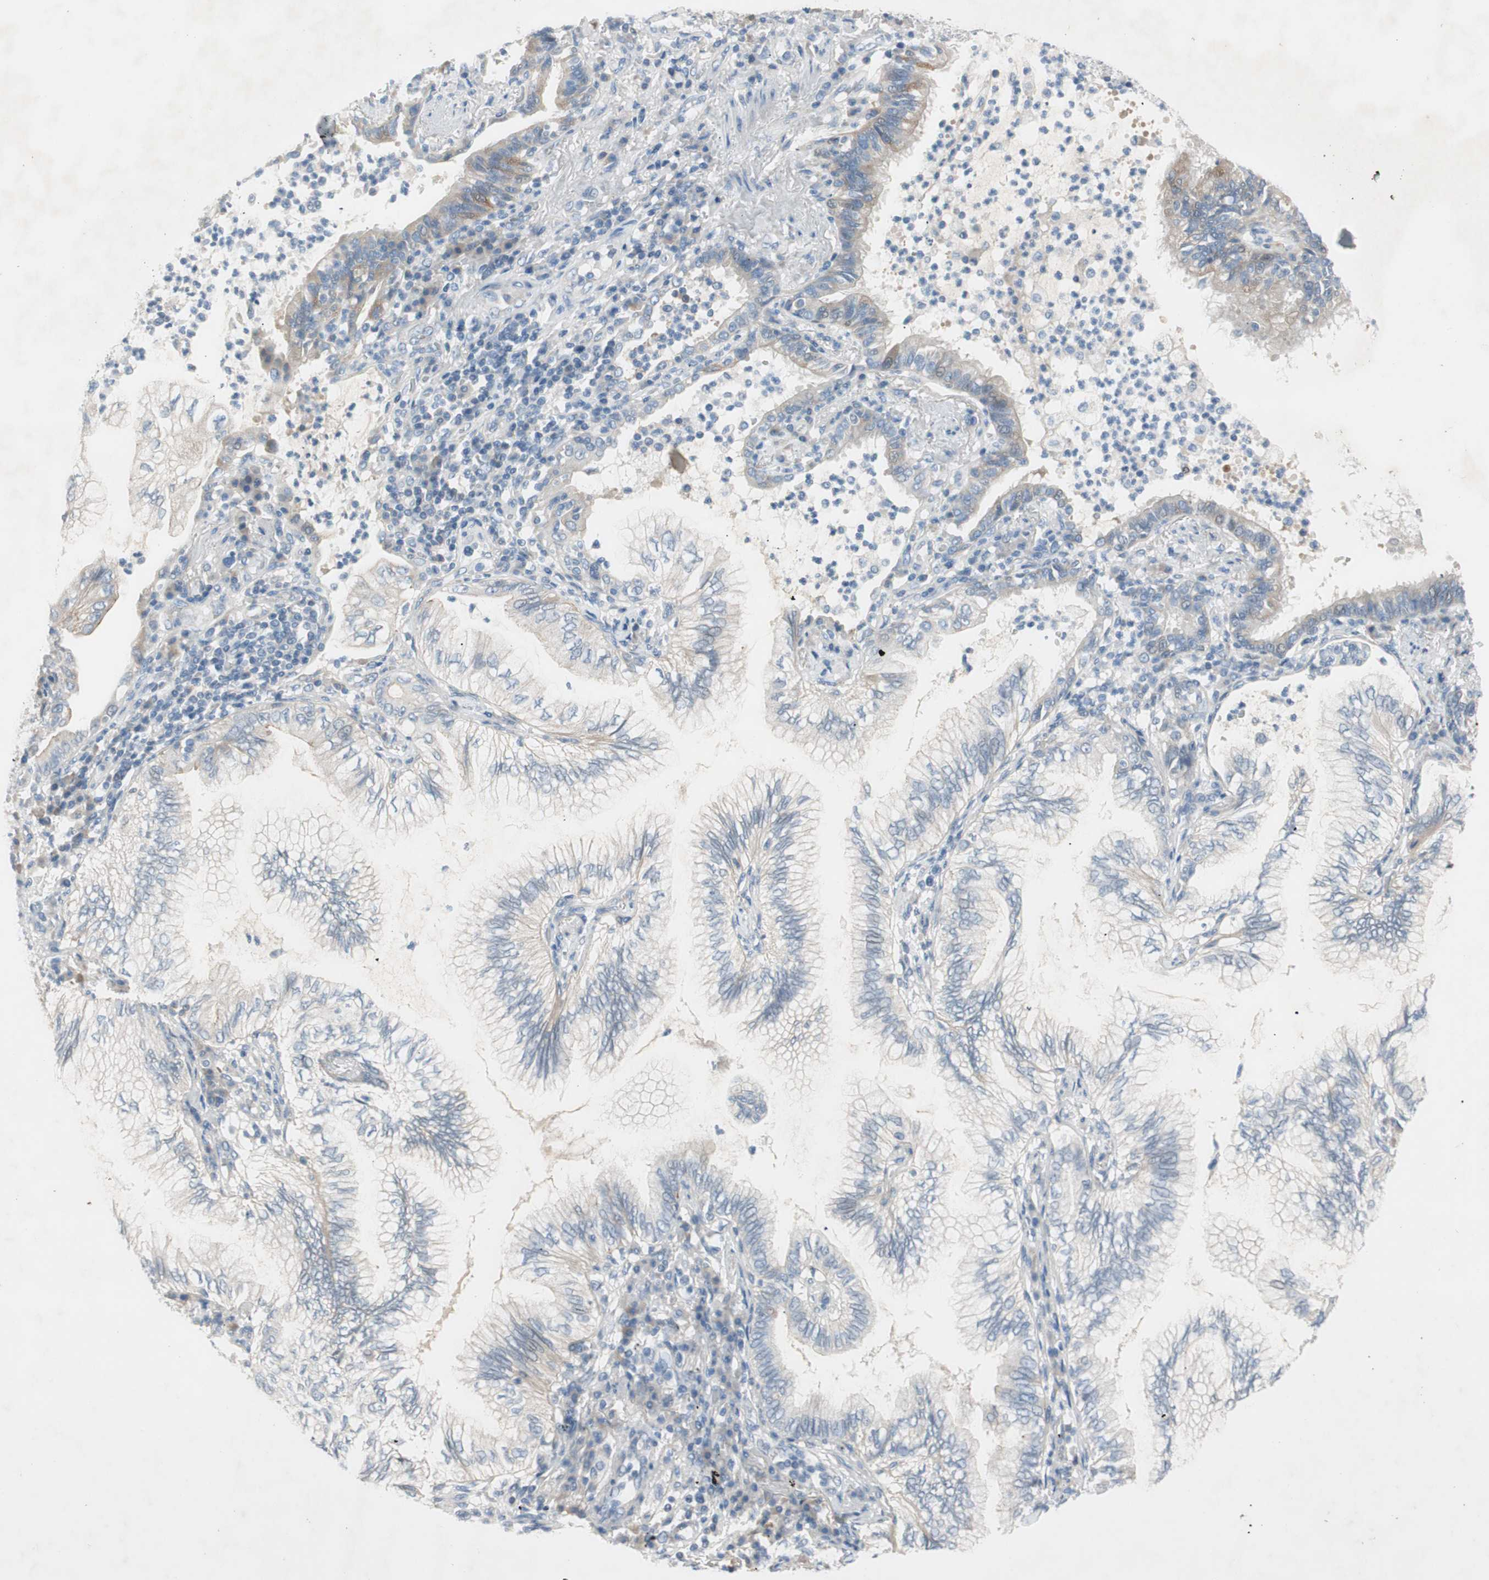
{"staining": {"intensity": "negative", "quantity": "none", "location": "none"}, "tissue": "lung cancer", "cell_type": "Tumor cells", "image_type": "cancer", "snomed": [{"axis": "morphology", "description": "Normal tissue, NOS"}, {"axis": "morphology", "description": "Adenocarcinoma, NOS"}, {"axis": "topography", "description": "Bronchus"}, {"axis": "topography", "description": "Lung"}], "caption": "A histopathology image of lung cancer (adenocarcinoma) stained for a protein displays no brown staining in tumor cells.", "gene": "PRRG4", "patient": {"sex": "female", "age": 70}}